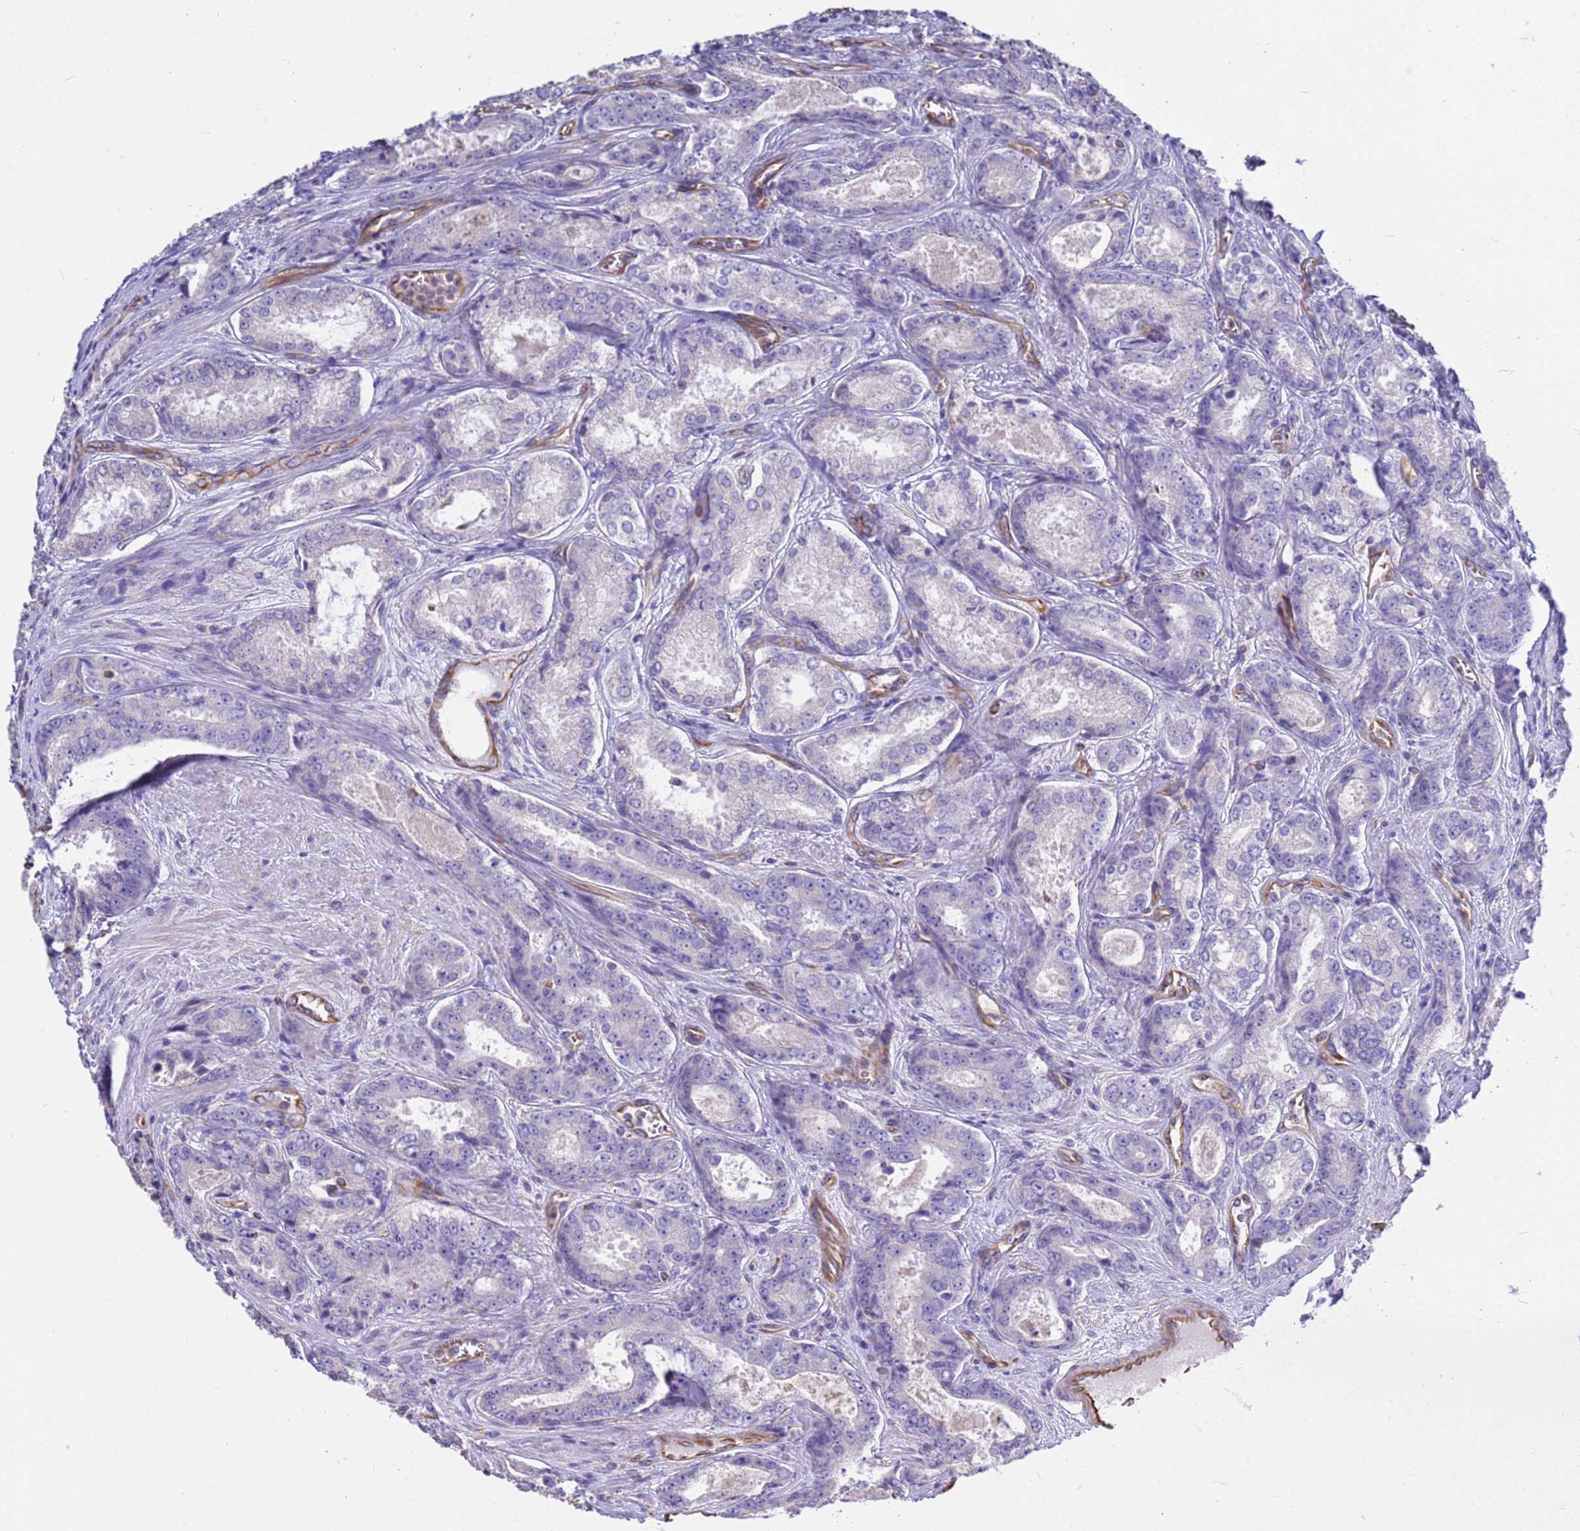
{"staining": {"intensity": "negative", "quantity": "none", "location": "none"}, "tissue": "prostate cancer", "cell_type": "Tumor cells", "image_type": "cancer", "snomed": [{"axis": "morphology", "description": "Adenocarcinoma, Low grade"}, {"axis": "topography", "description": "Prostate"}], "caption": "IHC histopathology image of neoplastic tissue: human prostate adenocarcinoma (low-grade) stained with DAB (3,3'-diaminobenzidine) exhibits no significant protein staining in tumor cells.", "gene": "TCEAL3", "patient": {"sex": "male", "age": 68}}